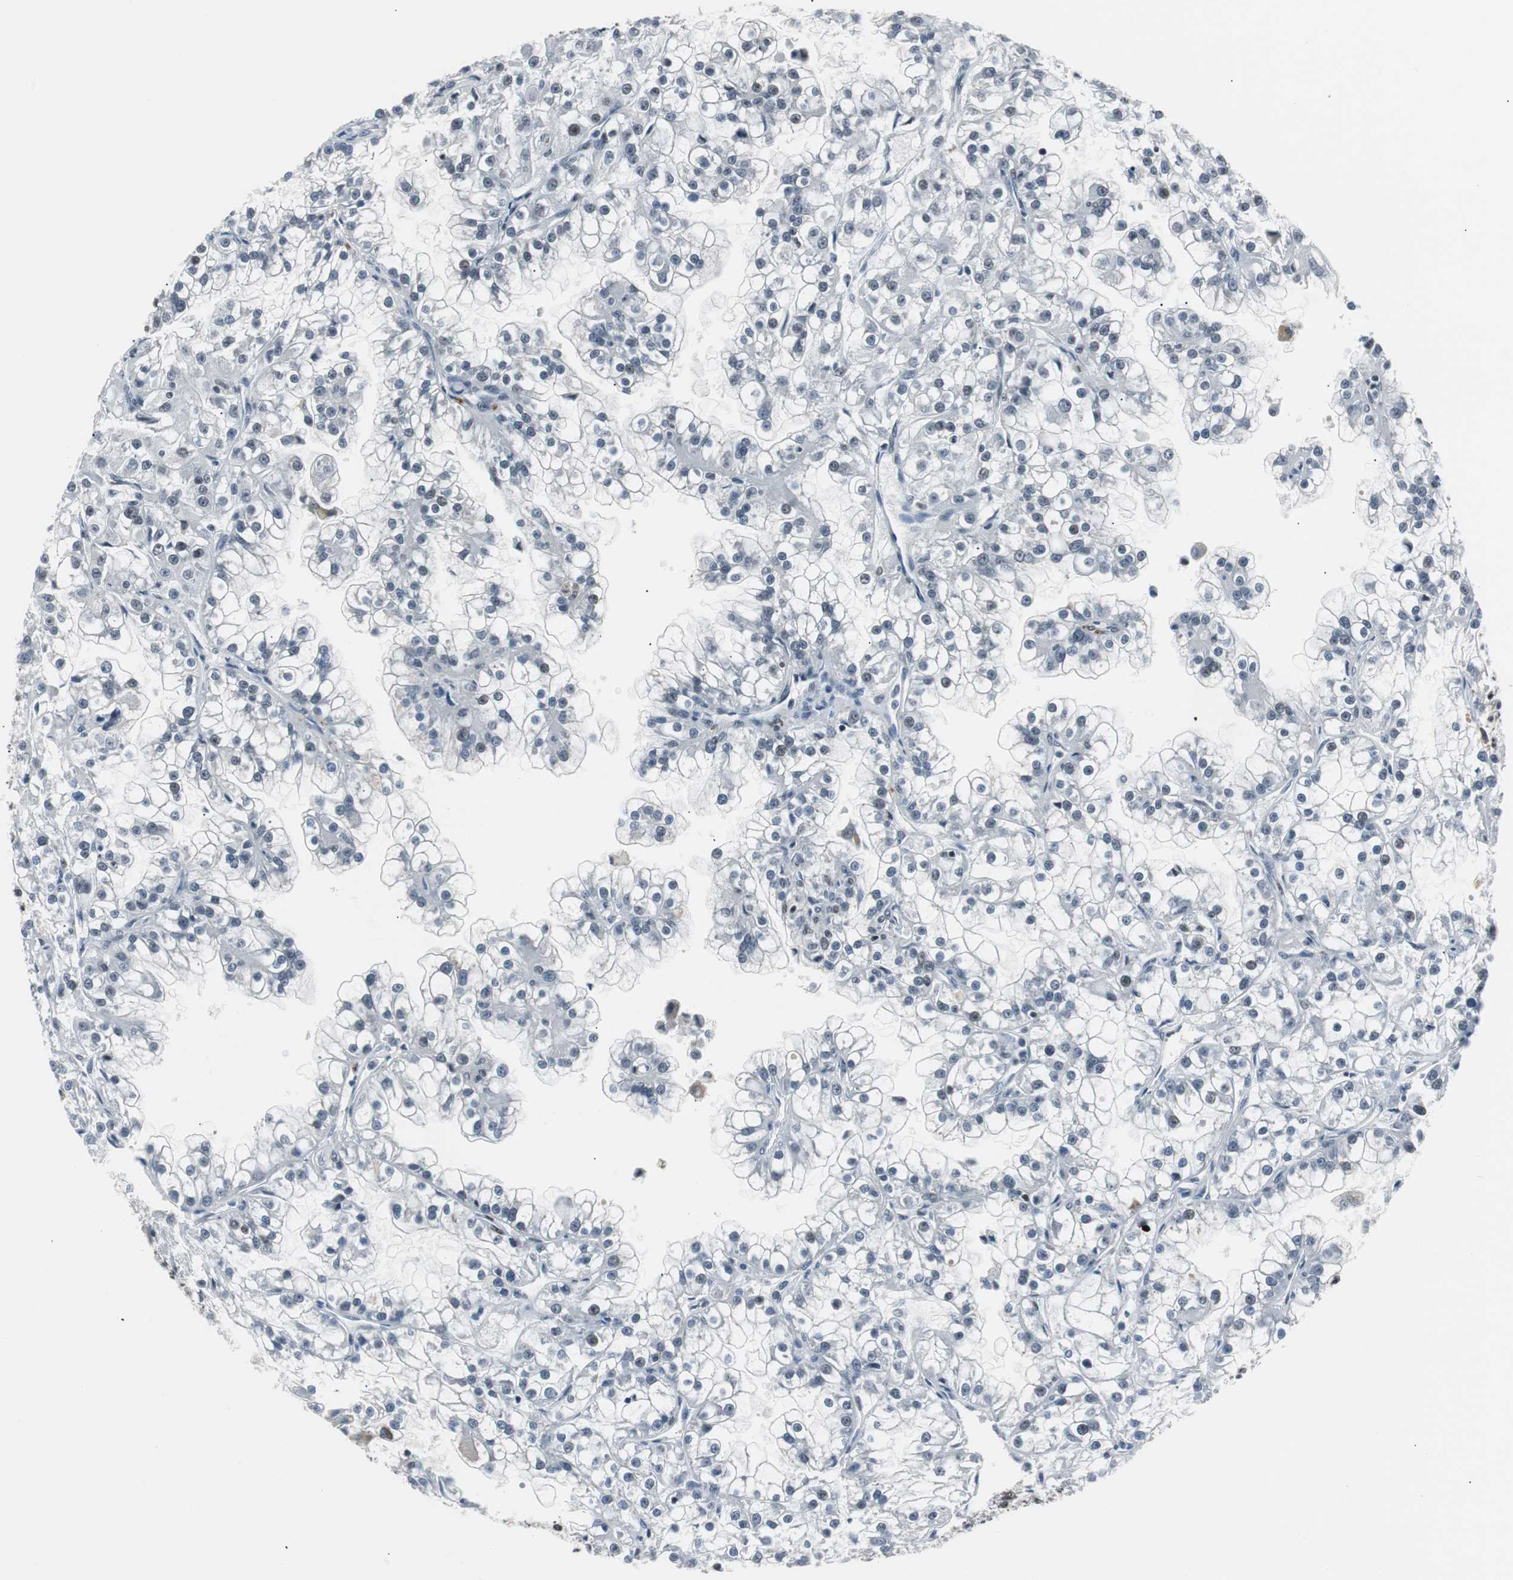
{"staining": {"intensity": "moderate", "quantity": "<25%", "location": "nuclear"}, "tissue": "renal cancer", "cell_type": "Tumor cells", "image_type": "cancer", "snomed": [{"axis": "morphology", "description": "Adenocarcinoma, NOS"}, {"axis": "topography", "description": "Kidney"}], "caption": "Renal cancer stained for a protein (brown) exhibits moderate nuclear positive positivity in about <25% of tumor cells.", "gene": "XRCC1", "patient": {"sex": "female", "age": 52}}